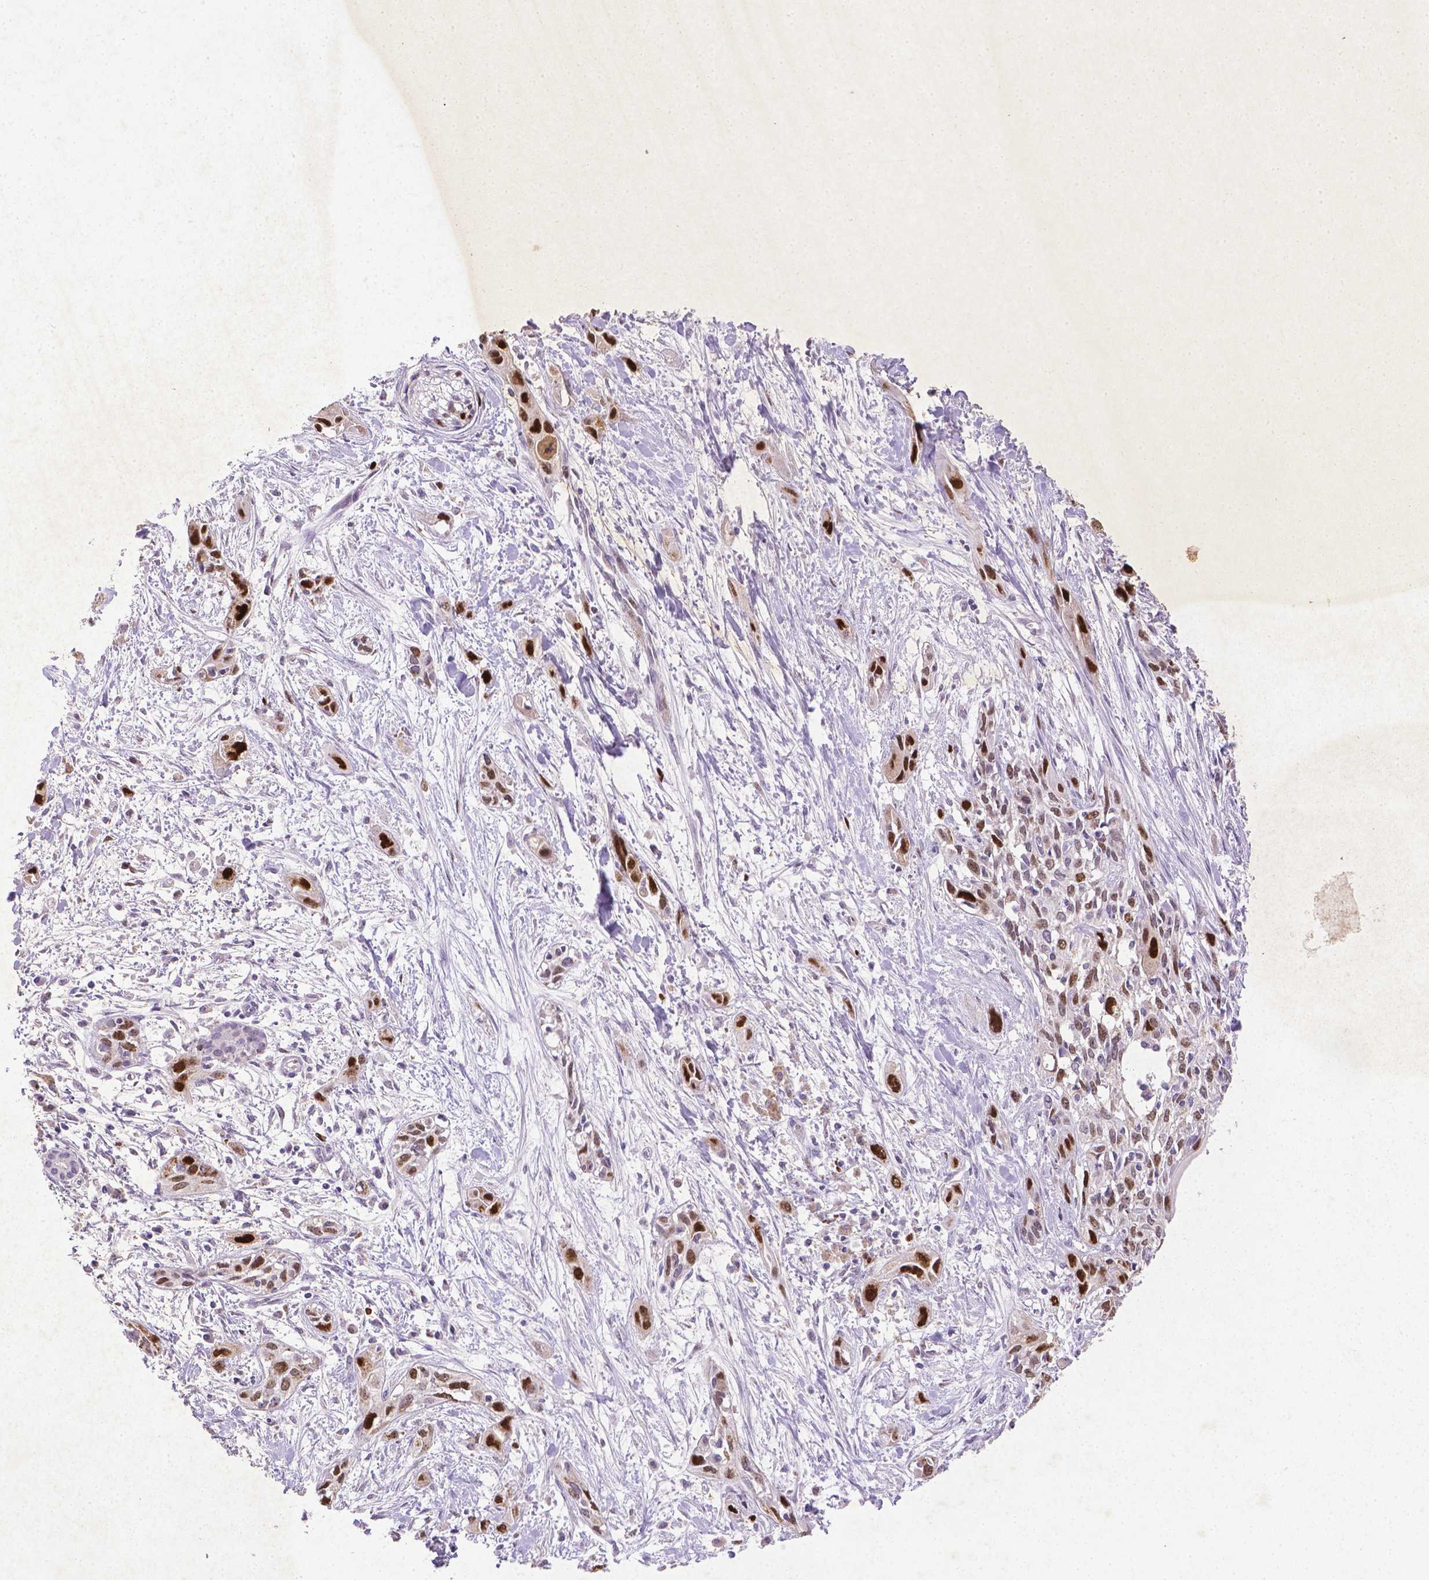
{"staining": {"intensity": "strong", "quantity": ">75%", "location": "nuclear"}, "tissue": "pancreatic cancer", "cell_type": "Tumor cells", "image_type": "cancer", "snomed": [{"axis": "morphology", "description": "Adenocarcinoma, NOS"}, {"axis": "topography", "description": "Pancreas"}], "caption": "Approximately >75% of tumor cells in adenocarcinoma (pancreatic) display strong nuclear protein expression as visualized by brown immunohistochemical staining.", "gene": "CDKN1A", "patient": {"sex": "female", "age": 55}}